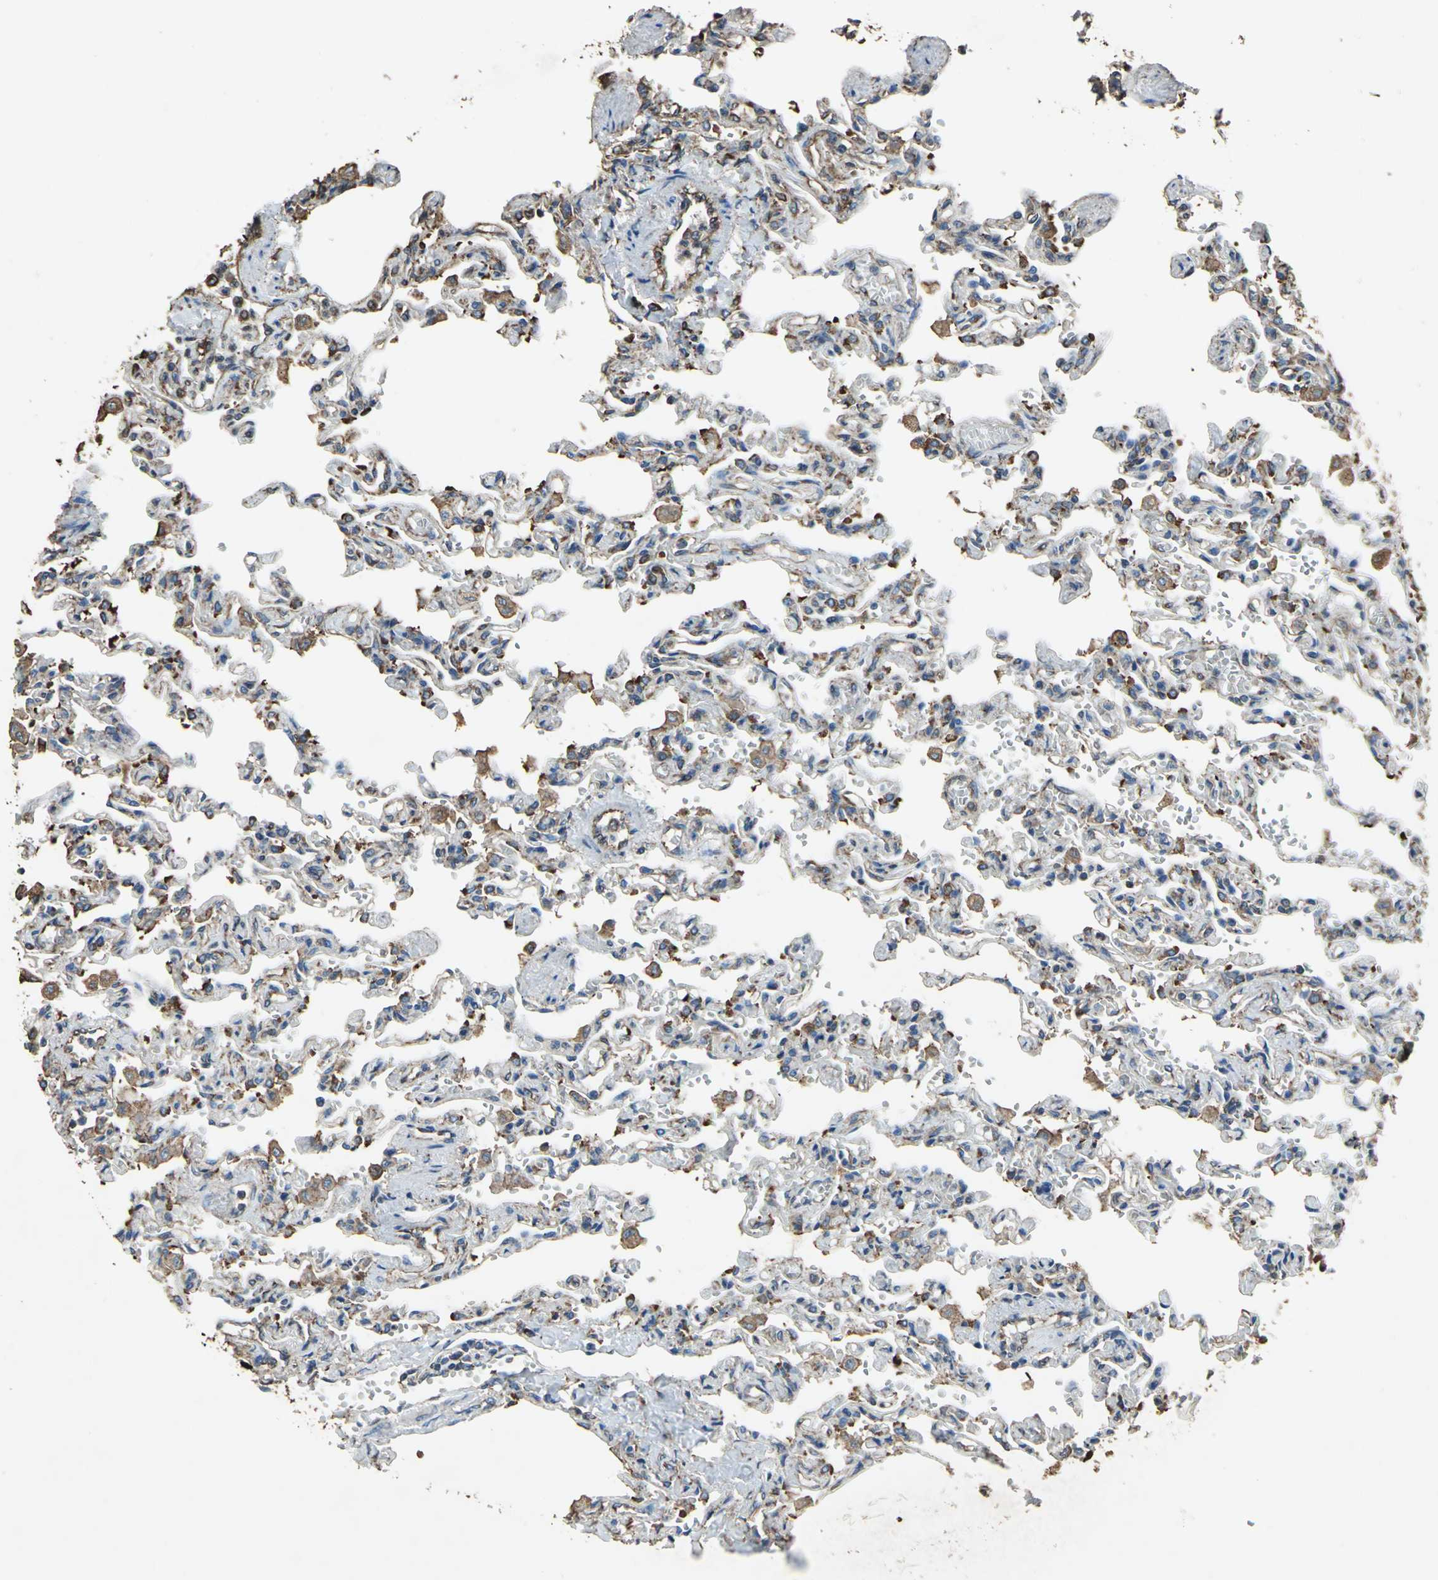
{"staining": {"intensity": "moderate", "quantity": "25%-75%", "location": "cytoplasmic/membranous"}, "tissue": "lung", "cell_type": "Alveolar cells", "image_type": "normal", "snomed": [{"axis": "morphology", "description": "Normal tissue, NOS"}, {"axis": "topography", "description": "Lung"}], "caption": "A histopathology image of lung stained for a protein displays moderate cytoplasmic/membranous brown staining in alveolar cells. (DAB IHC, brown staining for protein, blue staining for nuclei).", "gene": "GPANK1", "patient": {"sex": "male", "age": 21}}